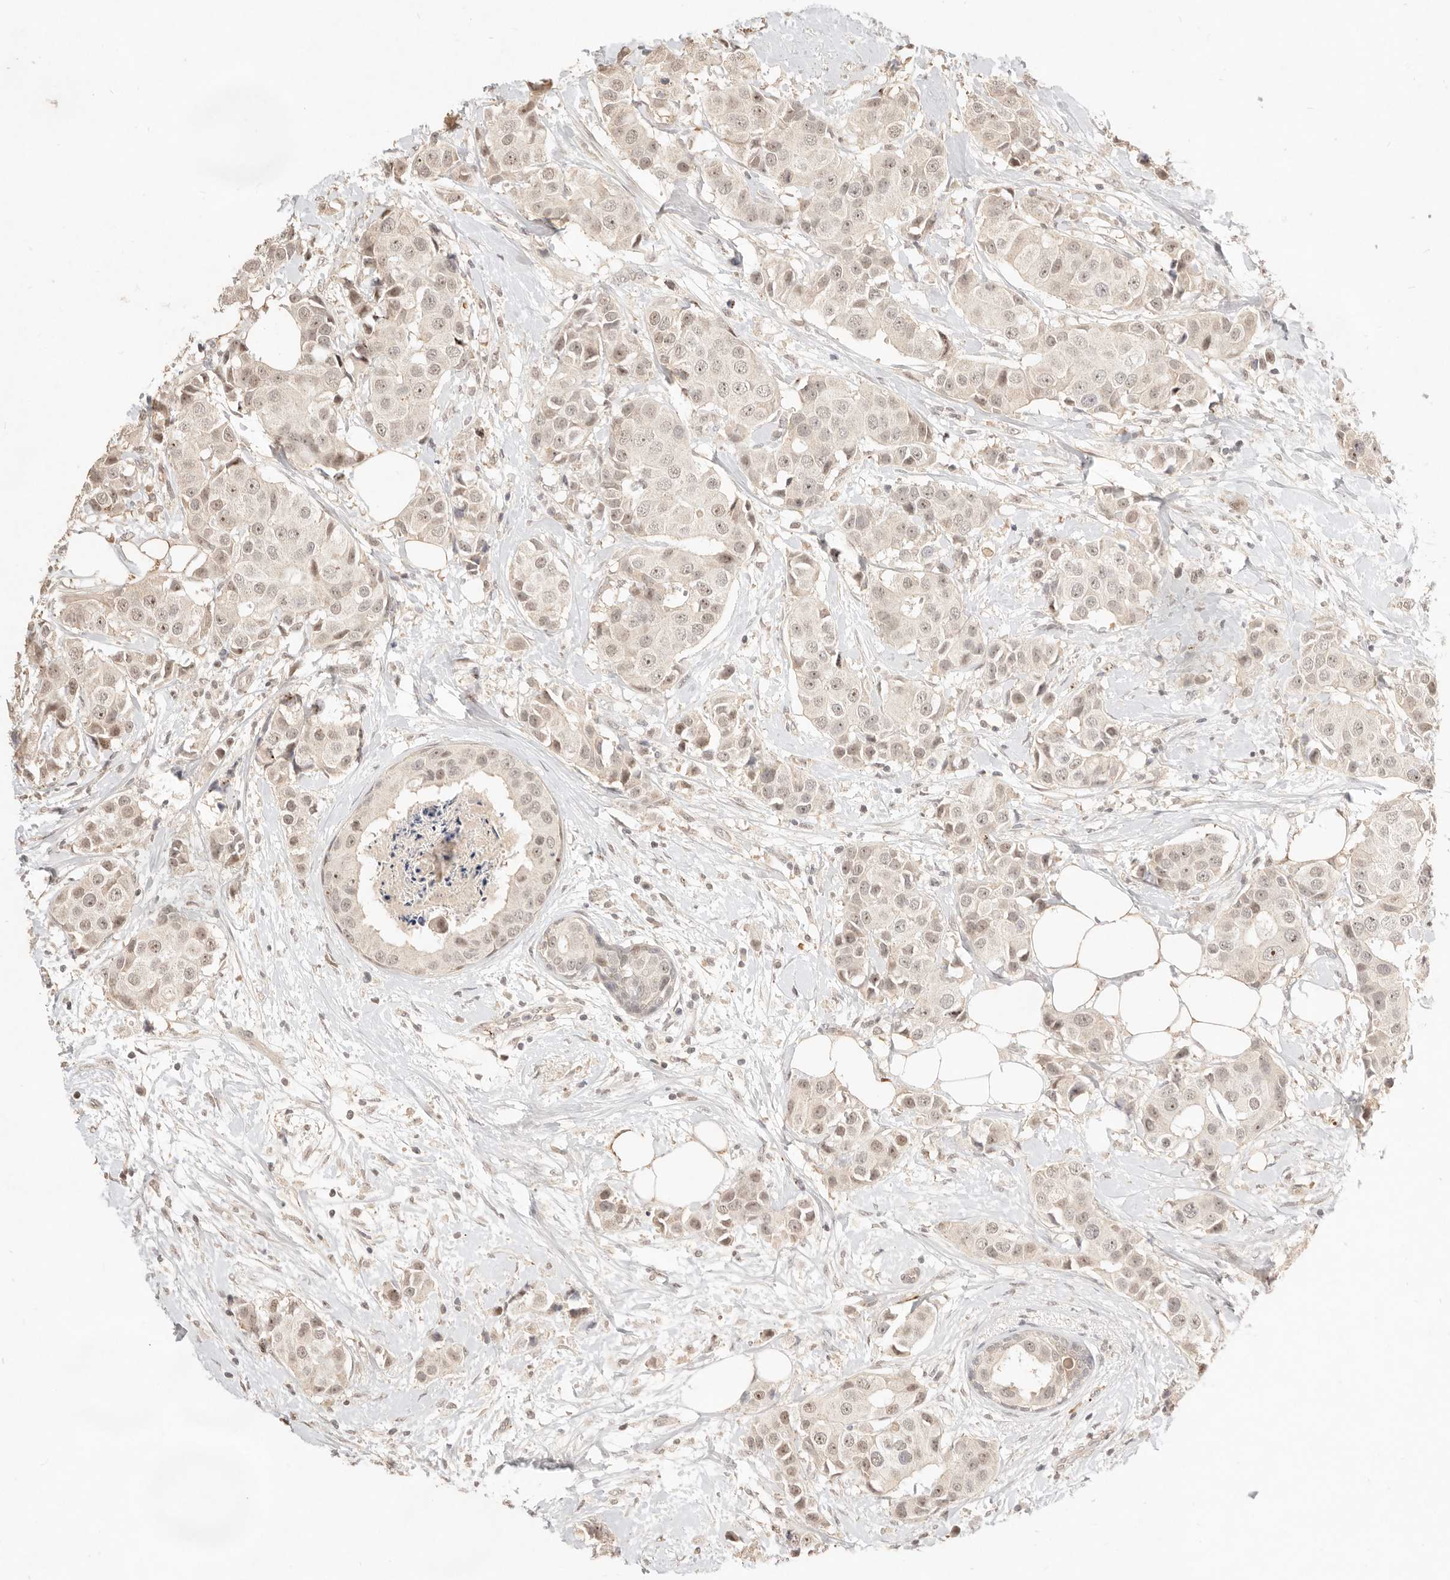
{"staining": {"intensity": "moderate", "quantity": ">75%", "location": "nuclear"}, "tissue": "breast cancer", "cell_type": "Tumor cells", "image_type": "cancer", "snomed": [{"axis": "morphology", "description": "Normal tissue, NOS"}, {"axis": "morphology", "description": "Duct carcinoma"}, {"axis": "topography", "description": "Breast"}], "caption": "The immunohistochemical stain highlights moderate nuclear staining in tumor cells of breast cancer tissue. The protein is shown in brown color, while the nuclei are stained blue.", "gene": "MEP1A", "patient": {"sex": "female", "age": 39}}